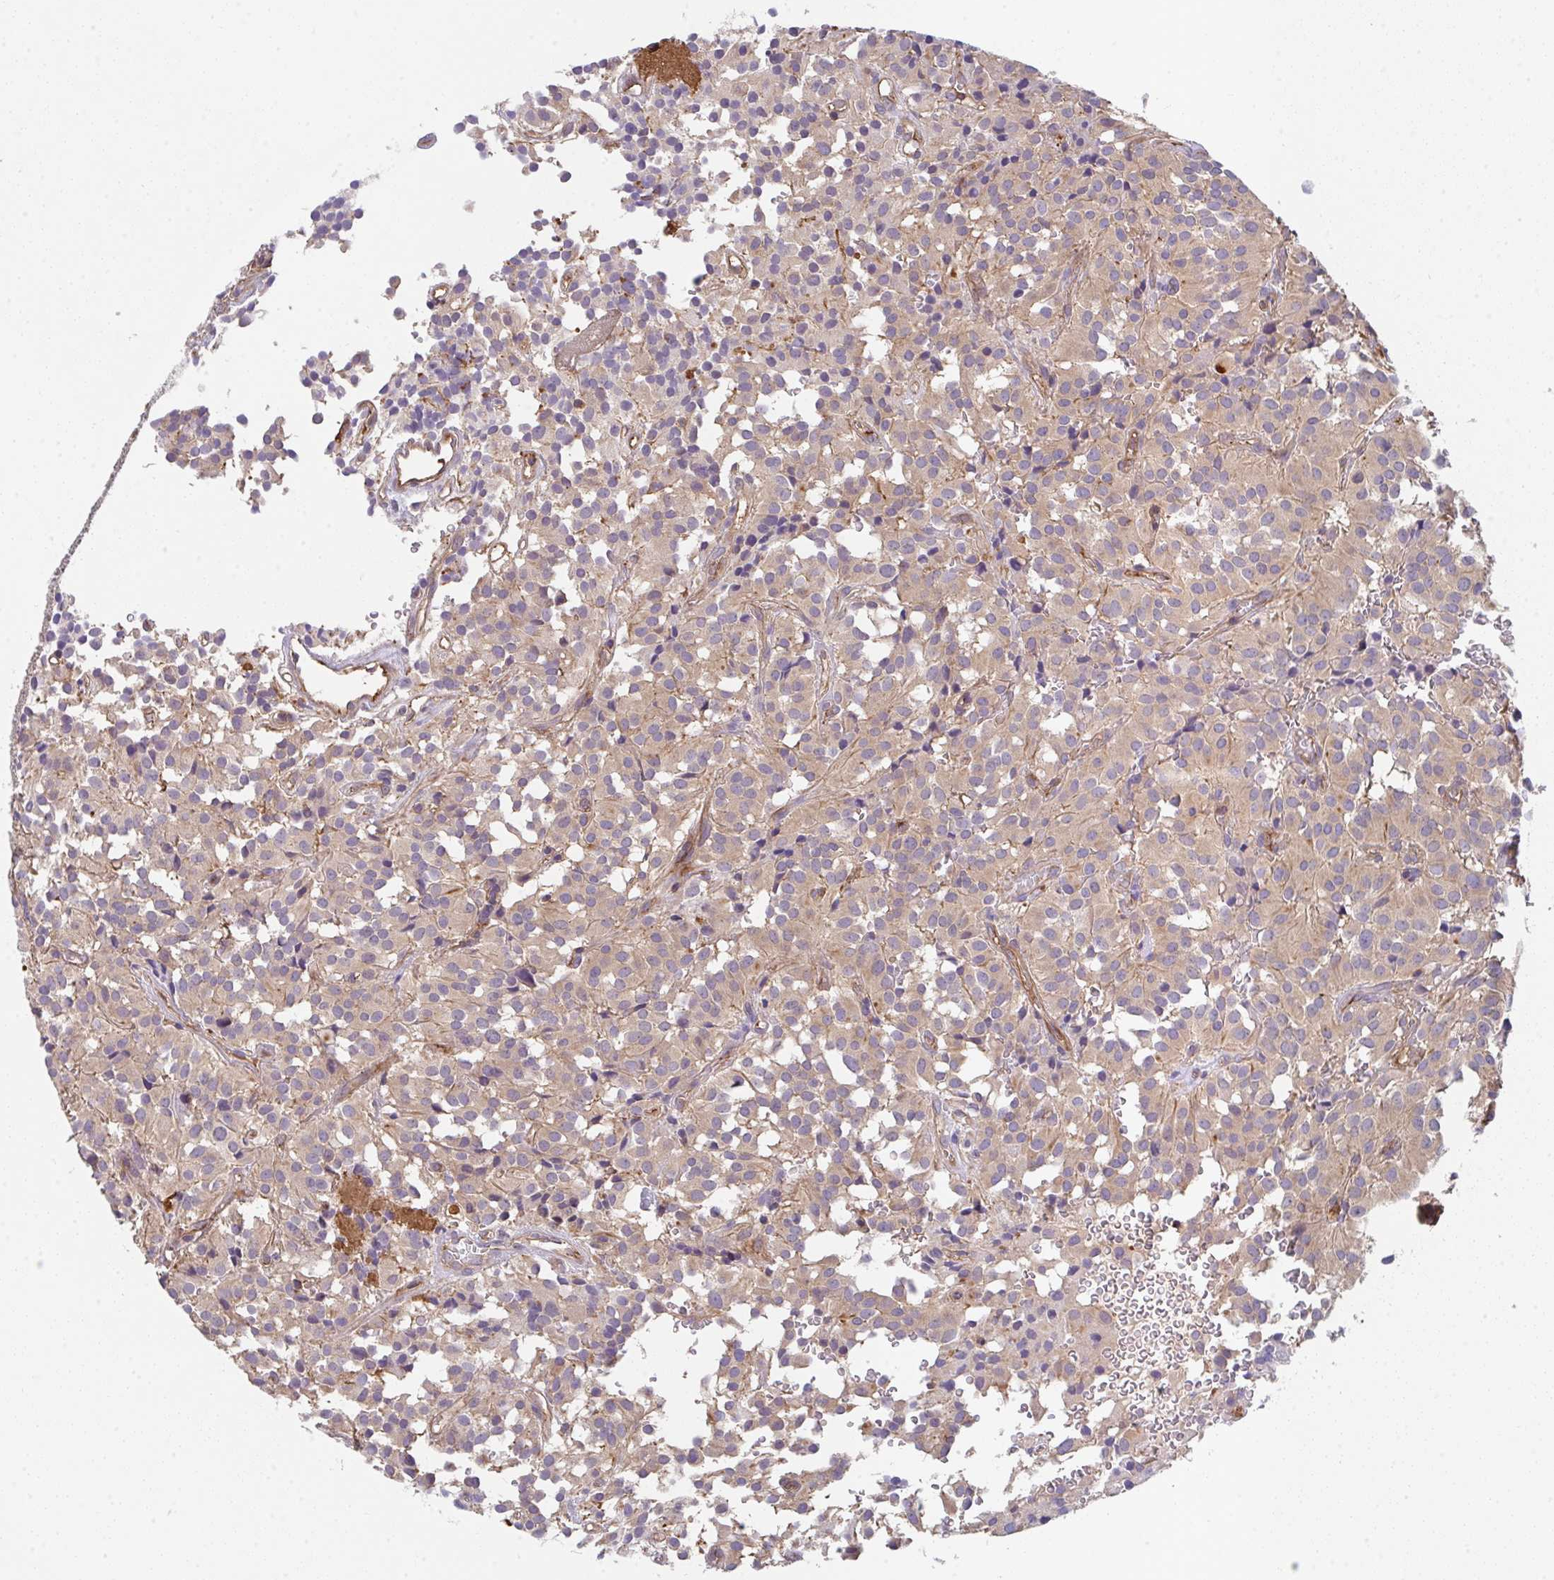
{"staining": {"intensity": "weak", "quantity": ">75%", "location": "cytoplasmic/membranous"}, "tissue": "glioma", "cell_type": "Tumor cells", "image_type": "cancer", "snomed": [{"axis": "morphology", "description": "Glioma, malignant, Low grade"}, {"axis": "topography", "description": "Brain"}], "caption": "Immunohistochemistry micrograph of glioma stained for a protein (brown), which shows low levels of weak cytoplasmic/membranous staining in about >75% of tumor cells.", "gene": "TMEM229A", "patient": {"sex": "male", "age": 42}}